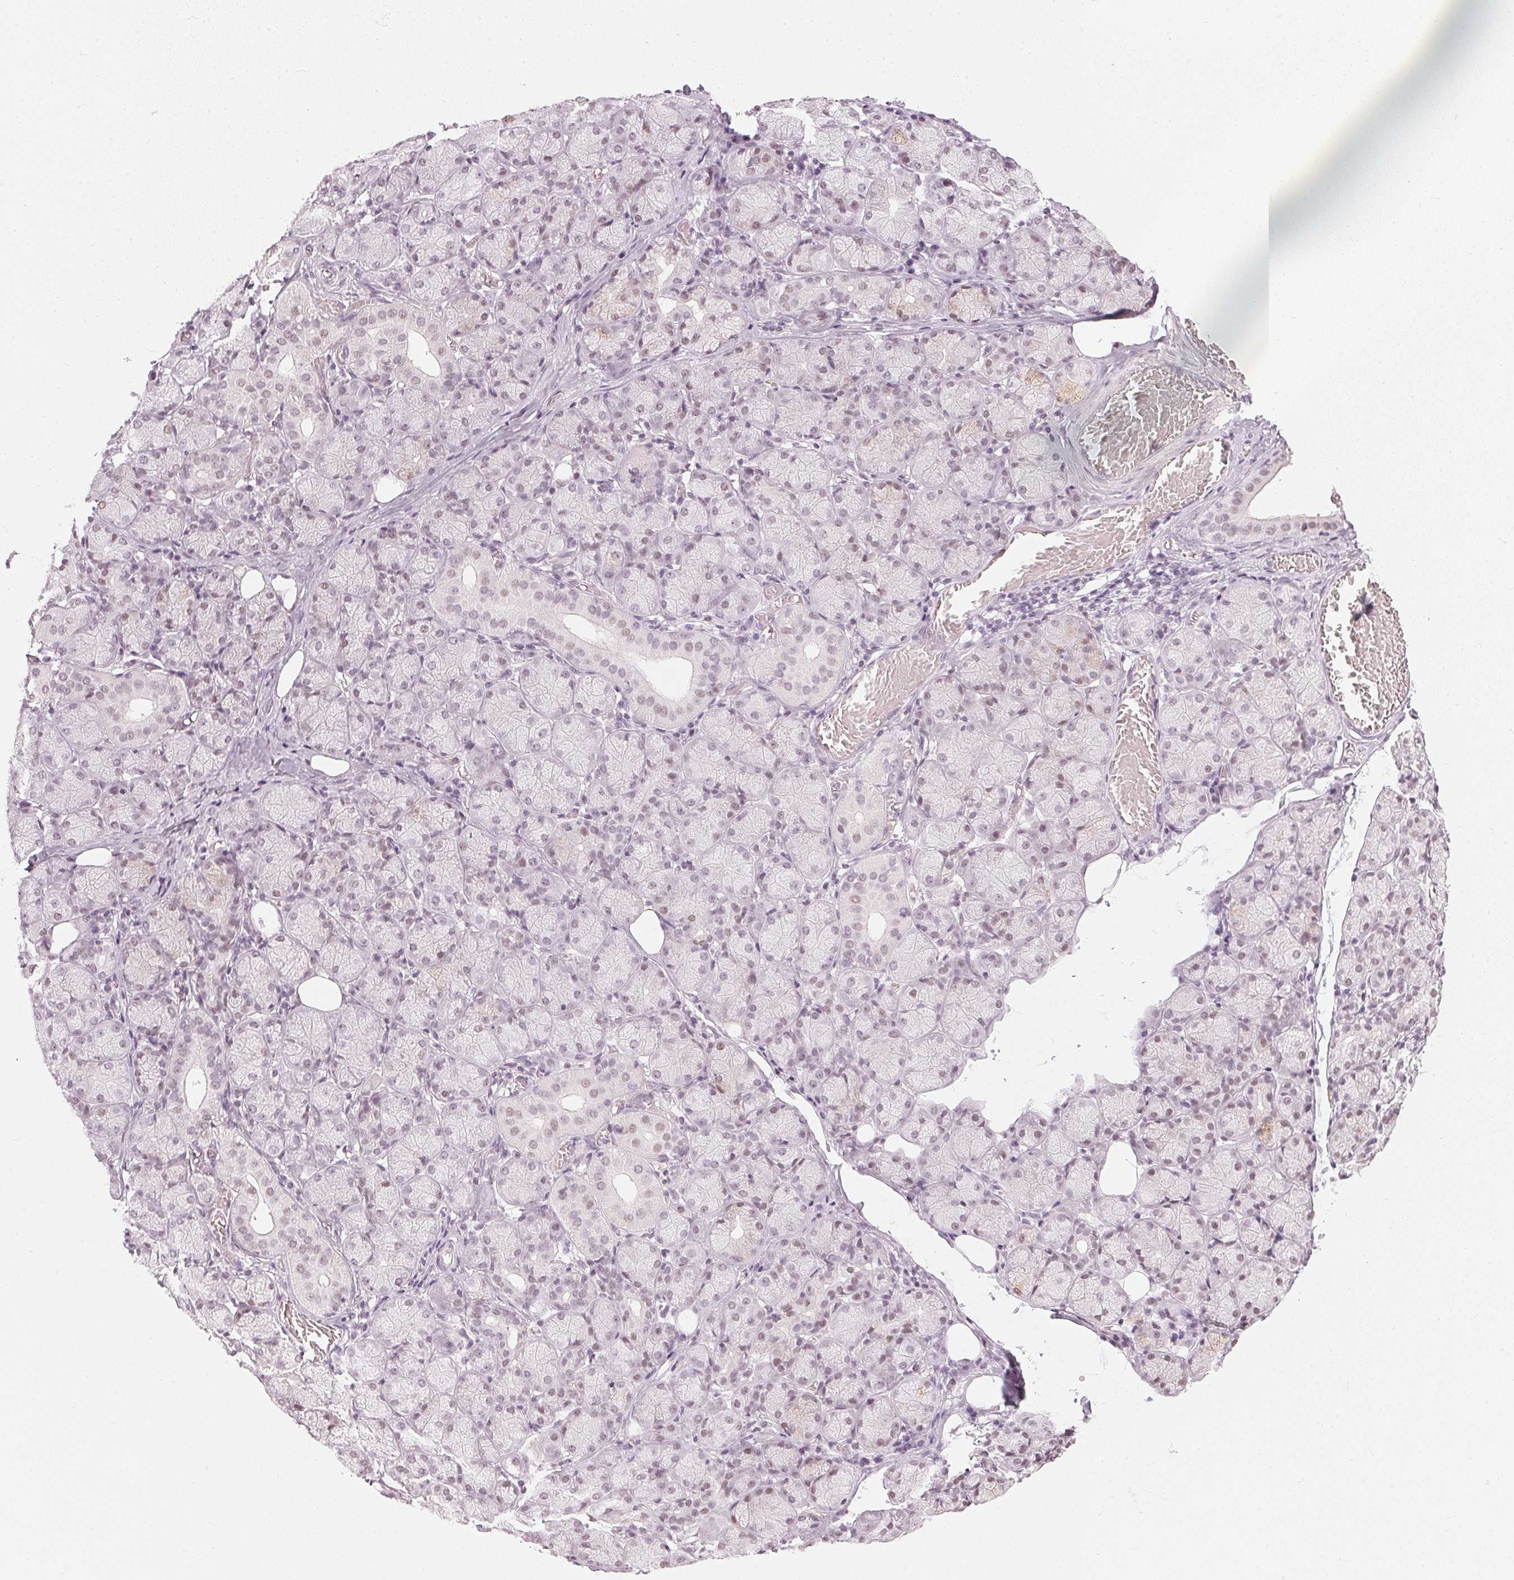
{"staining": {"intensity": "weak", "quantity": "25%-75%", "location": "nuclear"}, "tissue": "salivary gland", "cell_type": "Glandular cells", "image_type": "normal", "snomed": [{"axis": "morphology", "description": "Normal tissue, NOS"}, {"axis": "topography", "description": "Salivary gland"}, {"axis": "topography", "description": "Peripheral nerve tissue"}], "caption": "Protein staining of benign salivary gland displays weak nuclear staining in approximately 25%-75% of glandular cells. The protein is shown in brown color, while the nuclei are stained blue.", "gene": "DNAJC6", "patient": {"sex": "female", "age": 24}}